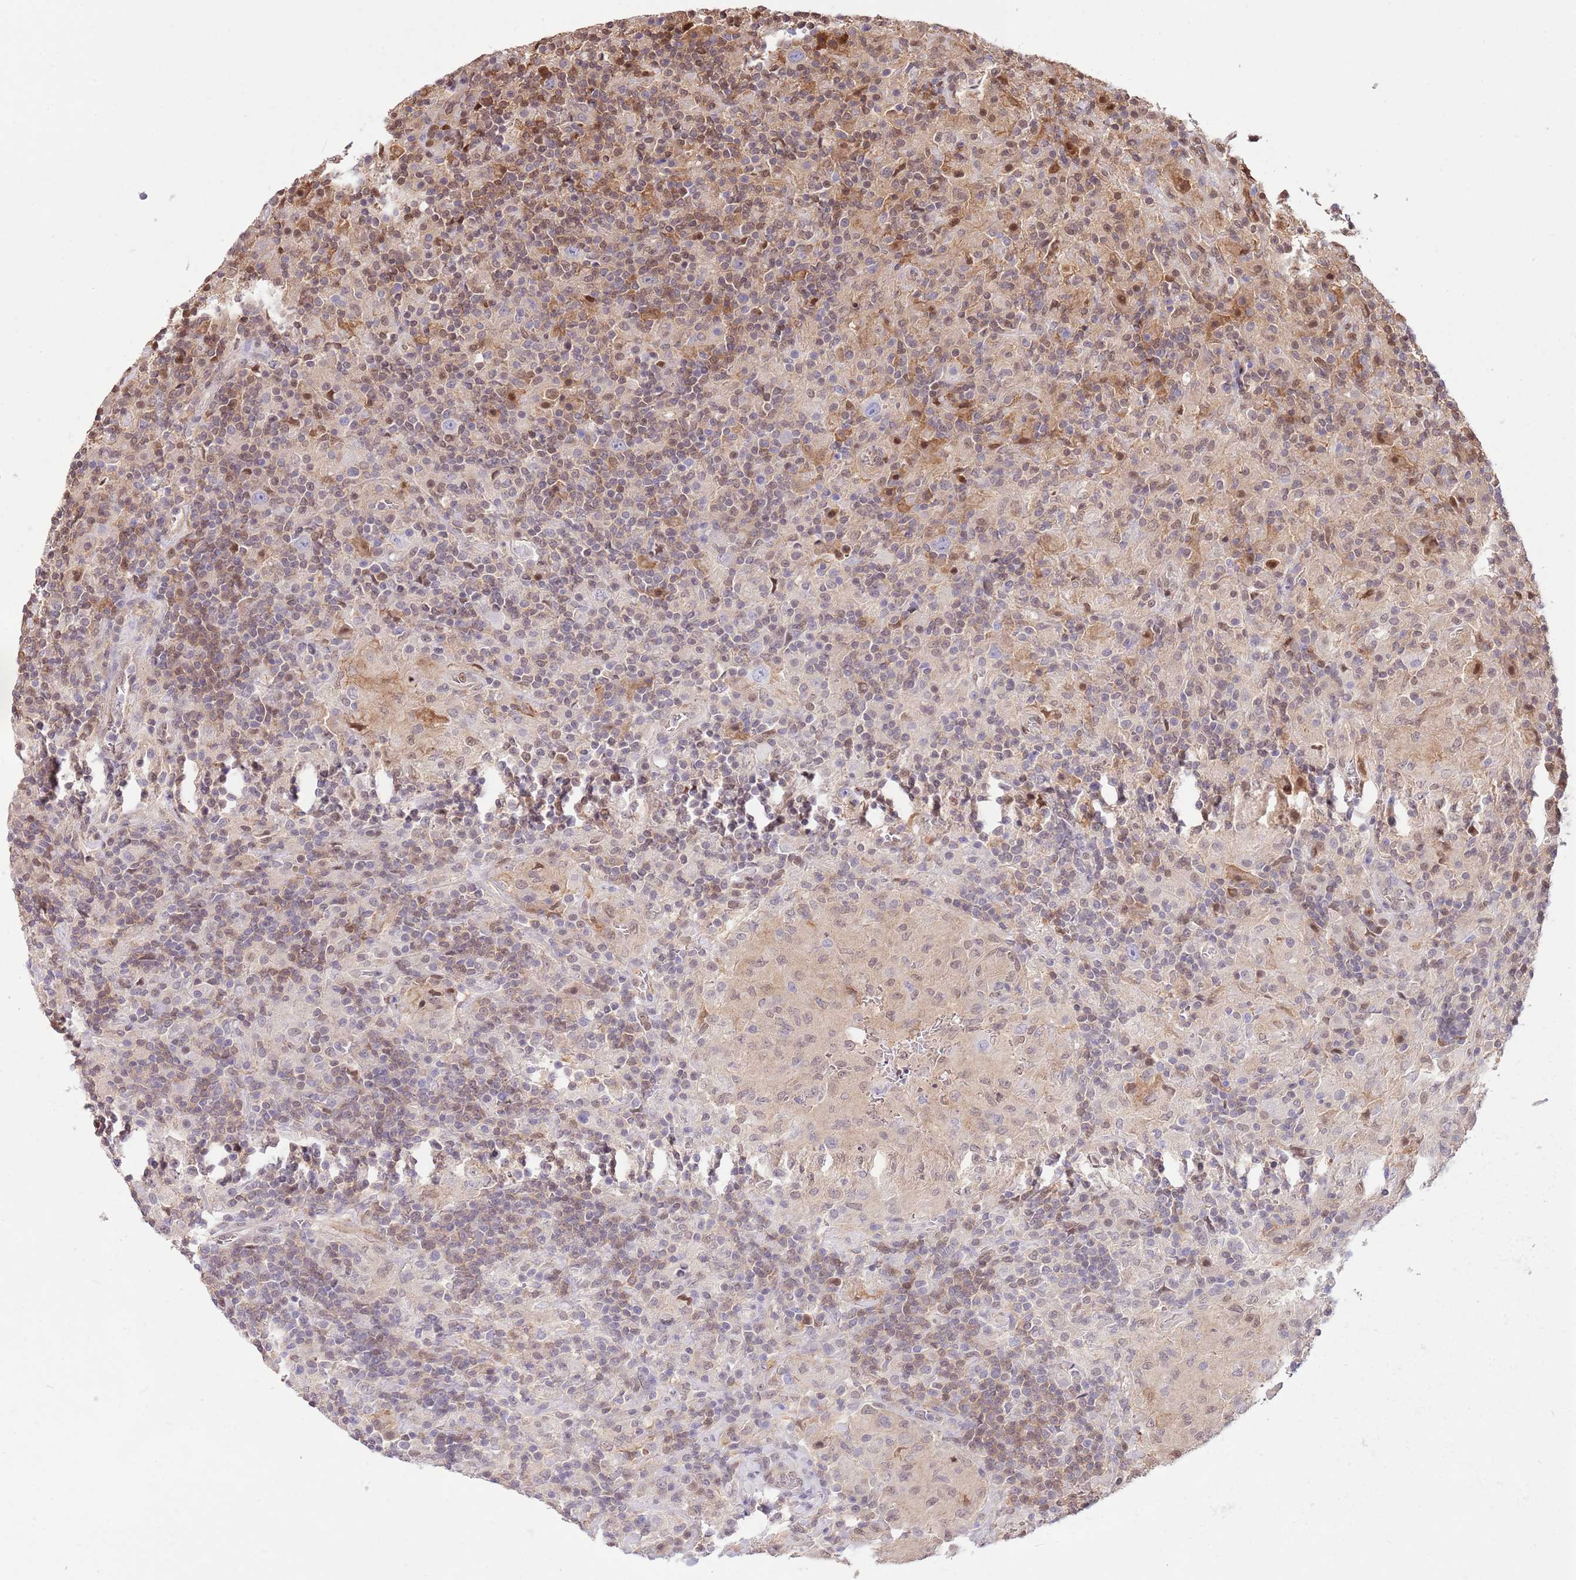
{"staining": {"intensity": "negative", "quantity": "none", "location": "none"}, "tissue": "lymphoma", "cell_type": "Tumor cells", "image_type": "cancer", "snomed": [{"axis": "morphology", "description": "Hodgkin's disease, NOS"}, {"axis": "topography", "description": "Lymph node"}], "caption": "Human Hodgkin's disease stained for a protein using immunohistochemistry (IHC) reveals no expression in tumor cells.", "gene": "NSFL1C", "patient": {"sex": "male", "age": 70}}